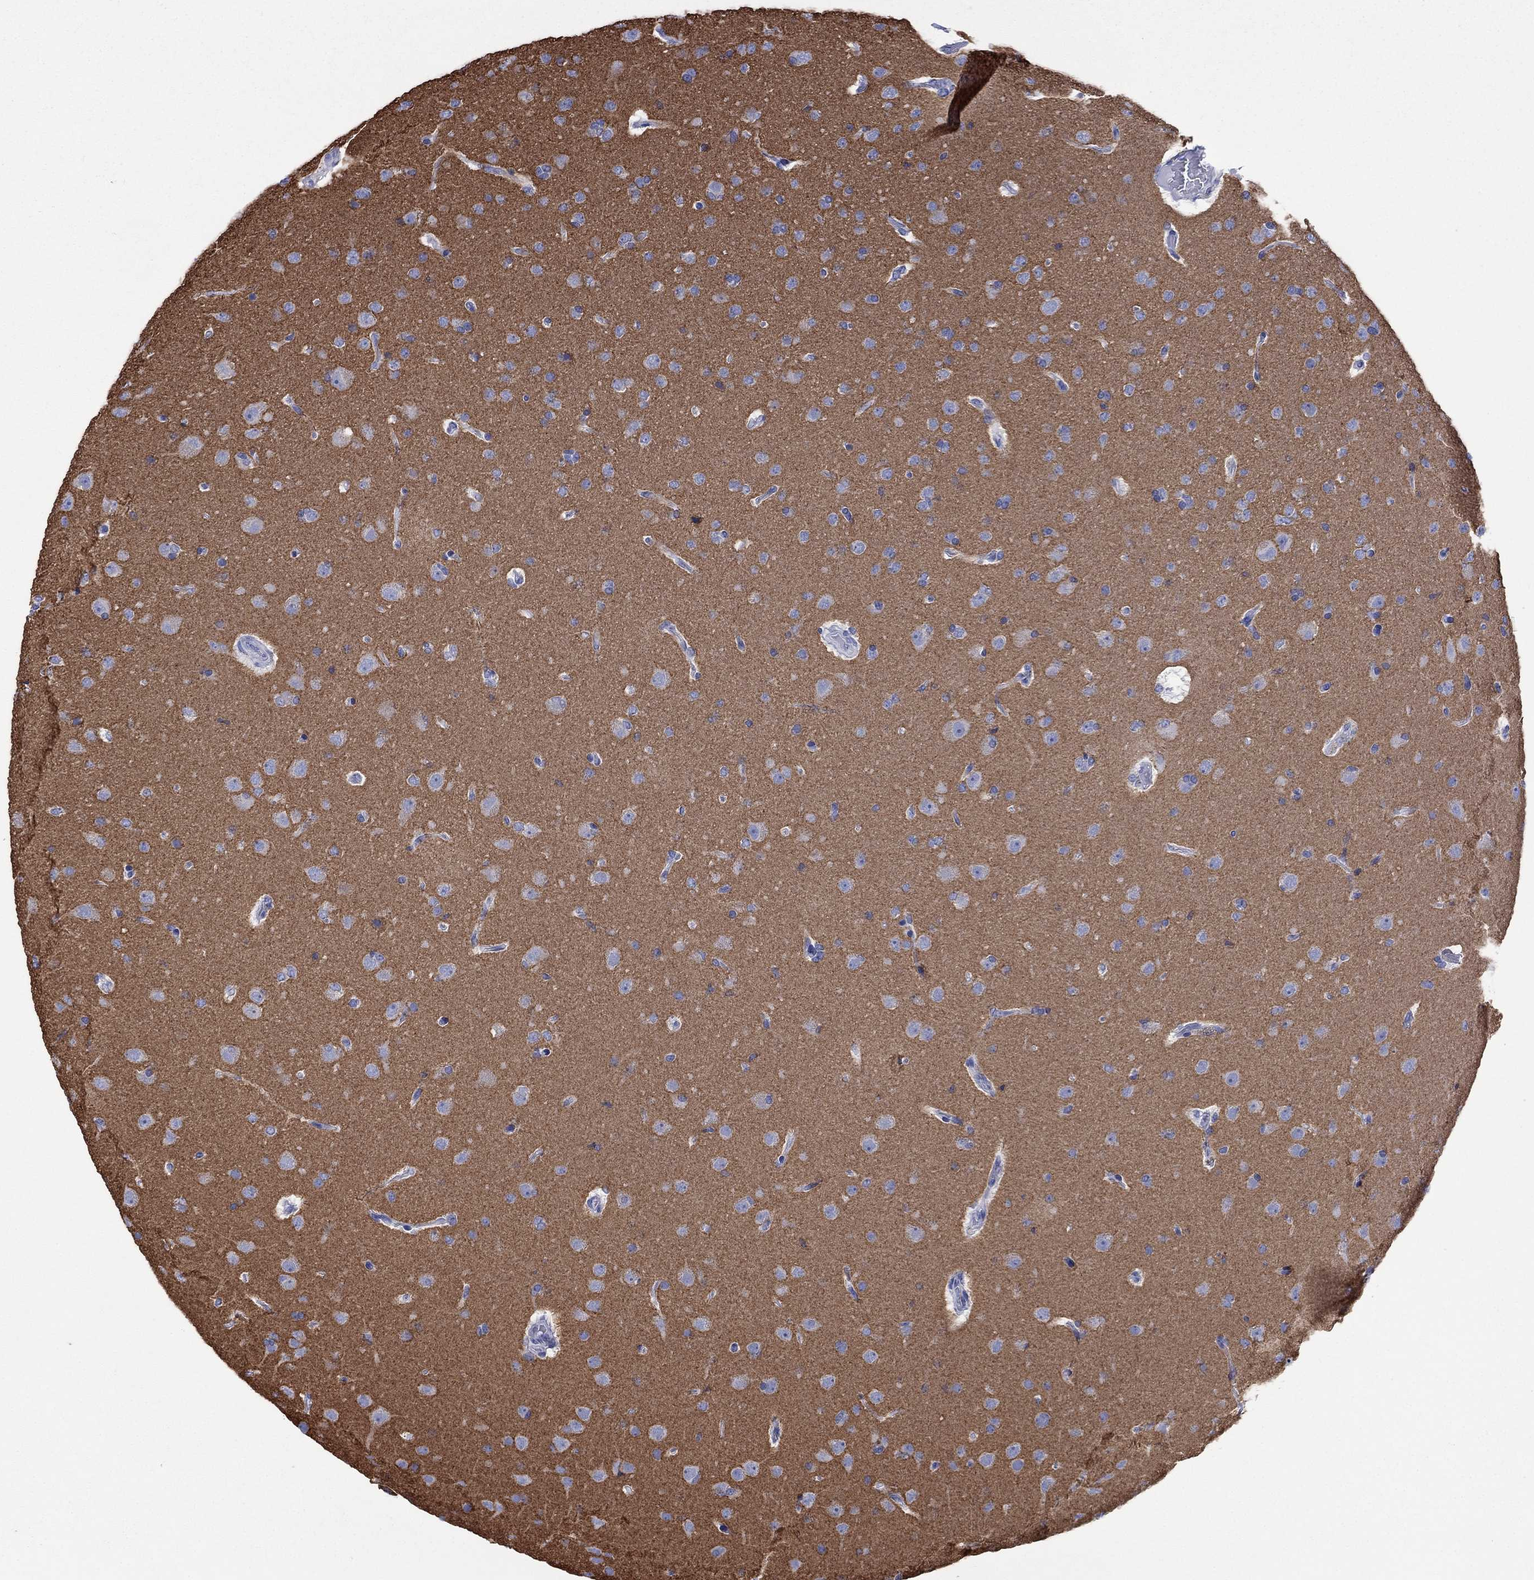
{"staining": {"intensity": "negative", "quantity": "none", "location": "none"}, "tissue": "glioma", "cell_type": "Tumor cells", "image_type": "cancer", "snomed": [{"axis": "morphology", "description": "Glioma, malignant, NOS"}, {"axis": "topography", "description": "Cerebral cortex"}], "caption": "Malignant glioma was stained to show a protein in brown. There is no significant staining in tumor cells.", "gene": "ATP1B1", "patient": {"sex": "male", "age": 58}}